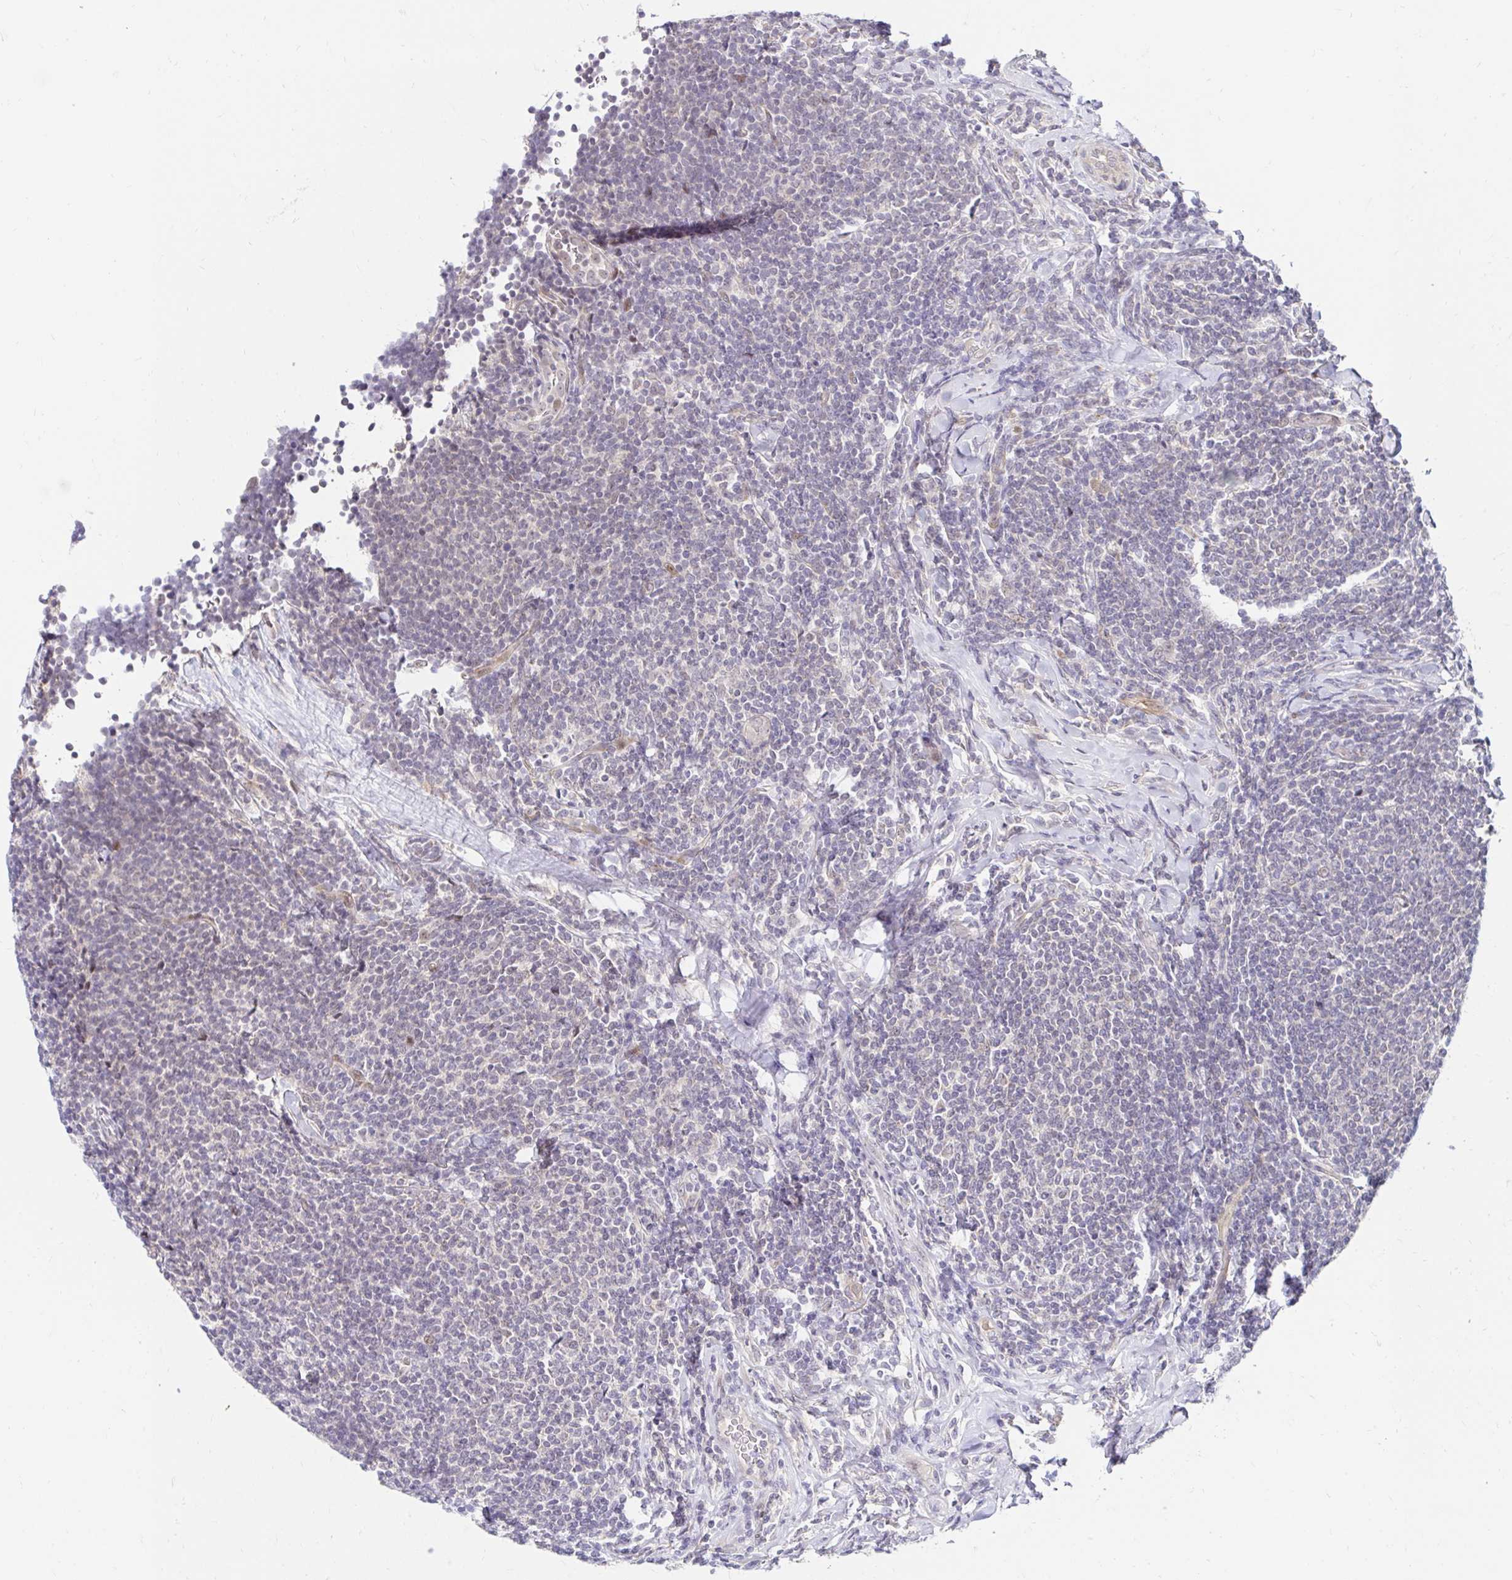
{"staining": {"intensity": "negative", "quantity": "none", "location": "none"}, "tissue": "lymphoma", "cell_type": "Tumor cells", "image_type": "cancer", "snomed": [{"axis": "morphology", "description": "Malignant lymphoma, non-Hodgkin's type, Low grade"}, {"axis": "topography", "description": "Lymph node"}], "caption": "DAB (3,3'-diaminobenzidine) immunohistochemical staining of lymphoma demonstrates no significant positivity in tumor cells.", "gene": "GUCY1A1", "patient": {"sex": "male", "age": 52}}